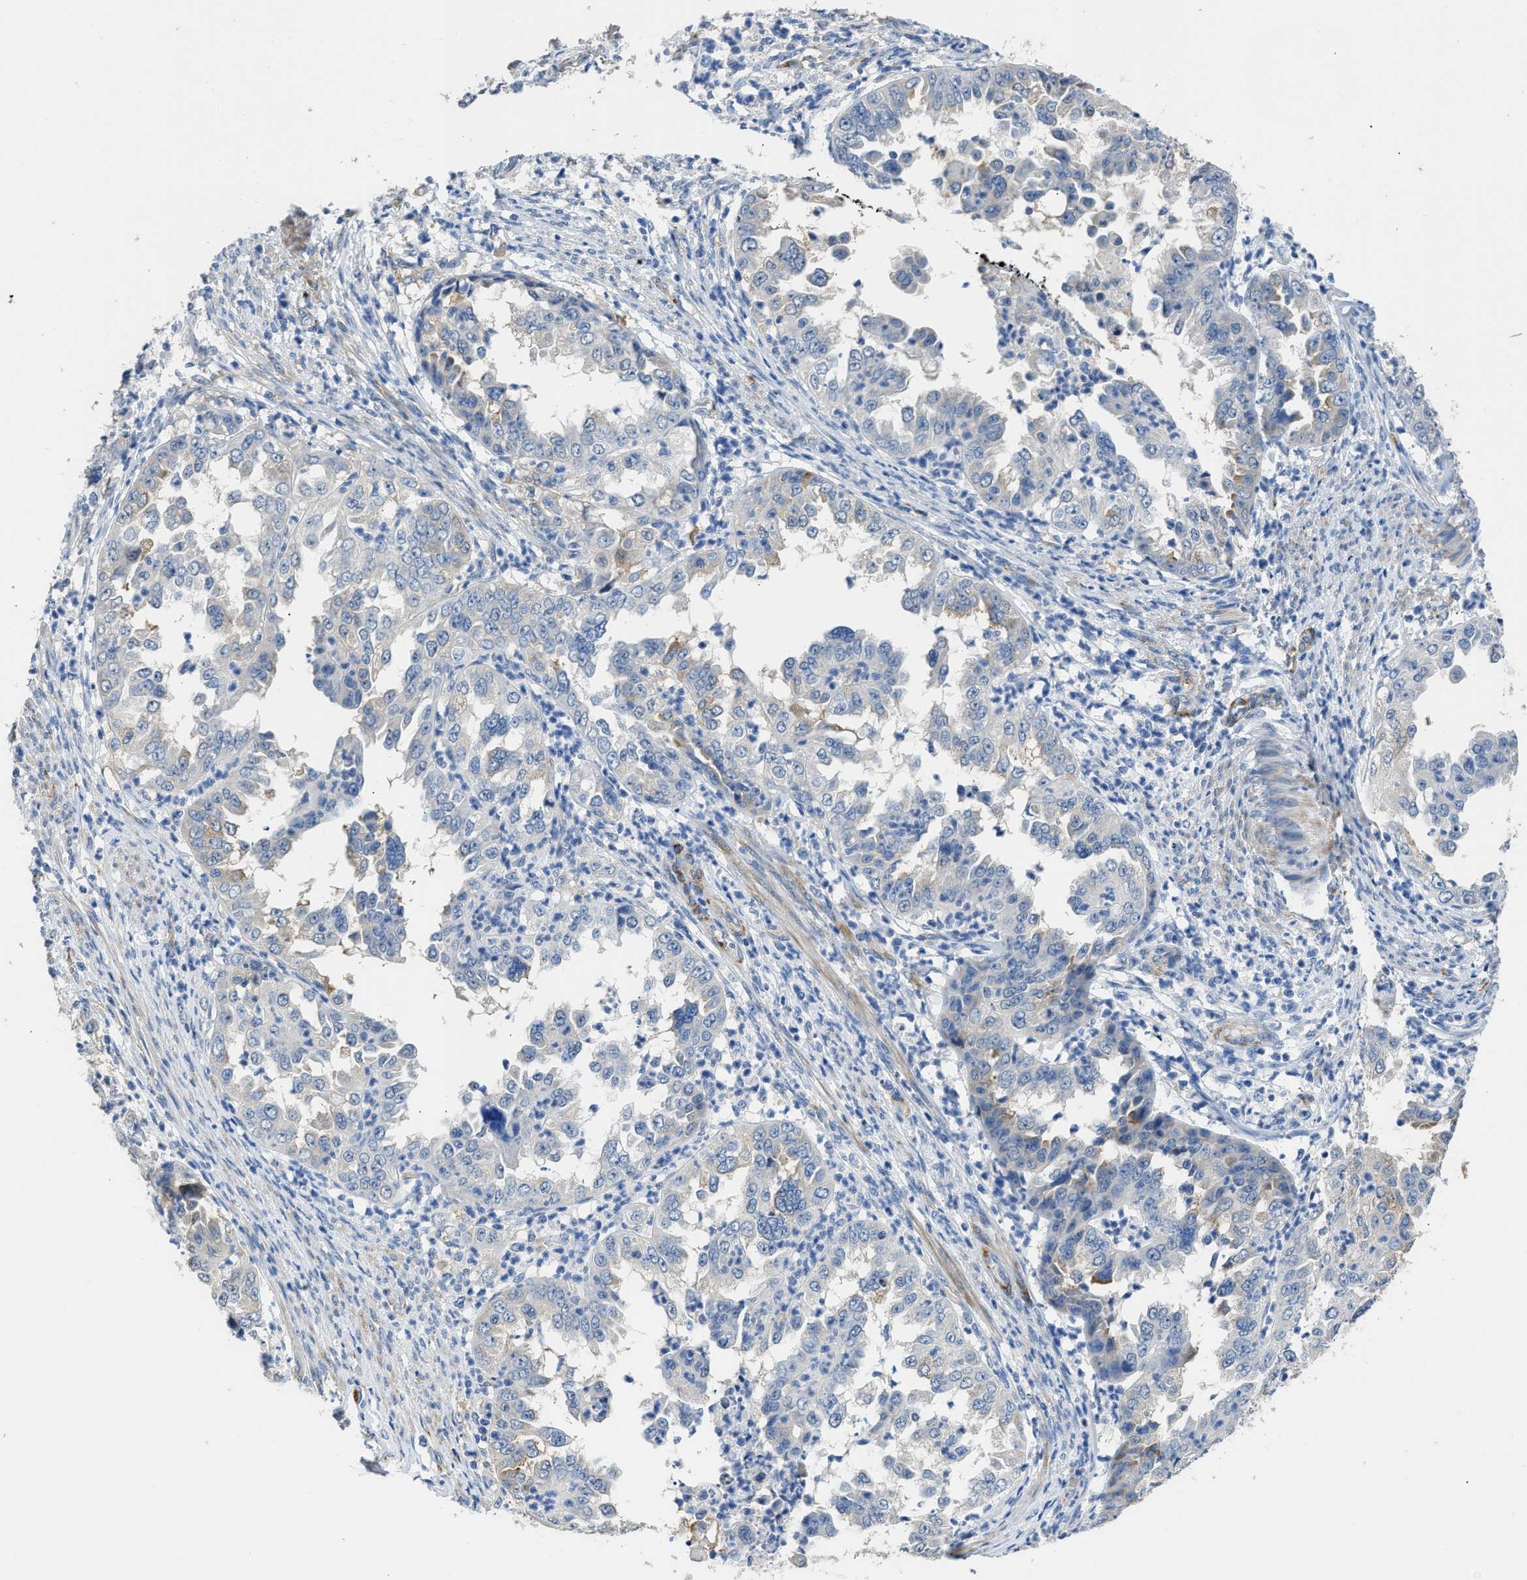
{"staining": {"intensity": "negative", "quantity": "none", "location": "none"}, "tissue": "endometrial cancer", "cell_type": "Tumor cells", "image_type": "cancer", "snomed": [{"axis": "morphology", "description": "Adenocarcinoma, NOS"}, {"axis": "topography", "description": "Endometrium"}], "caption": "This micrograph is of adenocarcinoma (endometrial) stained with IHC to label a protein in brown with the nuclei are counter-stained blue. There is no expression in tumor cells.", "gene": "ZSWIM5", "patient": {"sex": "female", "age": 85}}